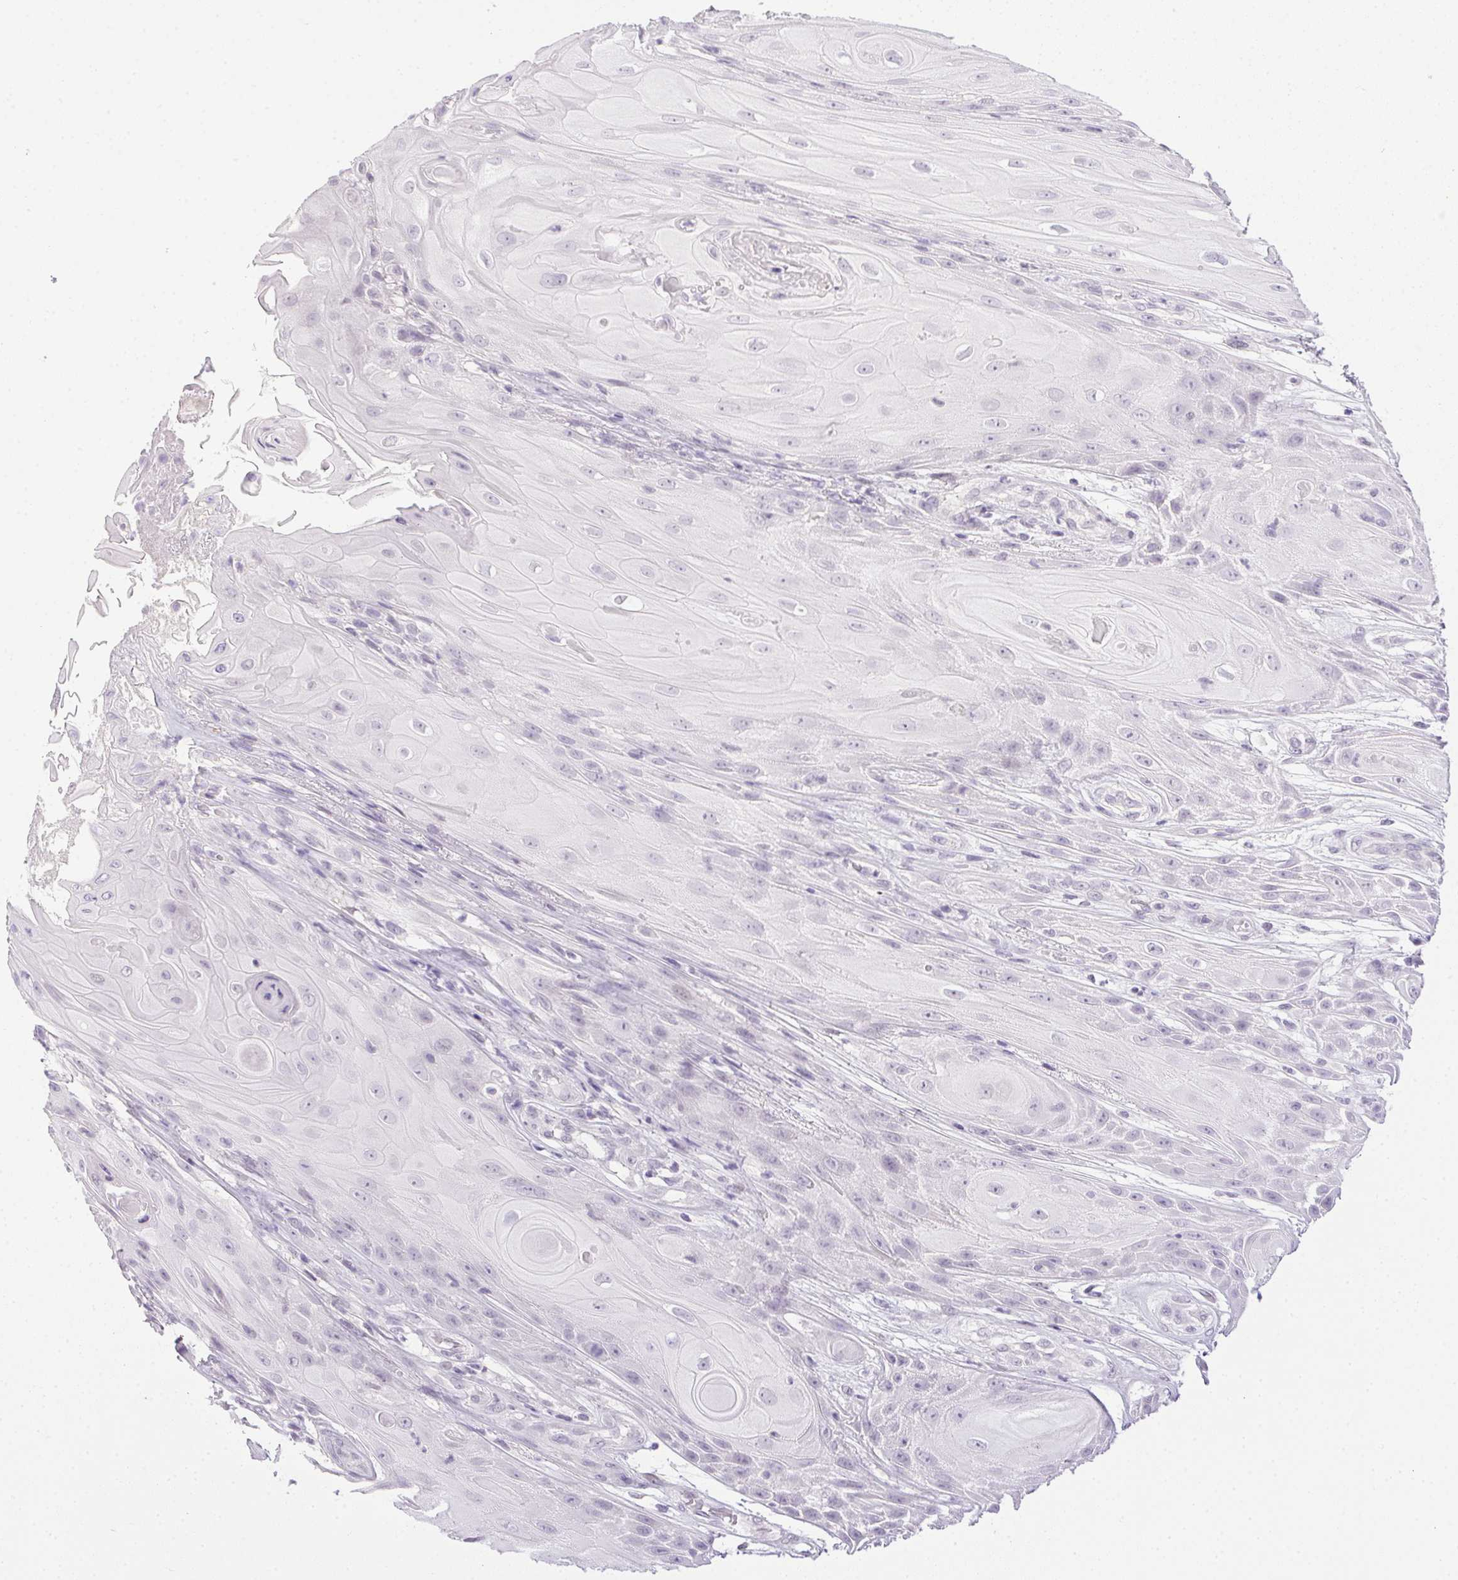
{"staining": {"intensity": "negative", "quantity": "none", "location": "none"}, "tissue": "skin cancer", "cell_type": "Tumor cells", "image_type": "cancer", "snomed": [{"axis": "morphology", "description": "Squamous cell carcinoma, NOS"}, {"axis": "topography", "description": "Skin"}], "caption": "IHC histopathology image of neoplastic tissue: human squamous cell carcinoma (skin) stained with DAB (3,3'-diaminobenzidine) displays no significant protein staining in tumor cells.", "gene": "PRL", "patient": {"sex": "male", "age": 62}}